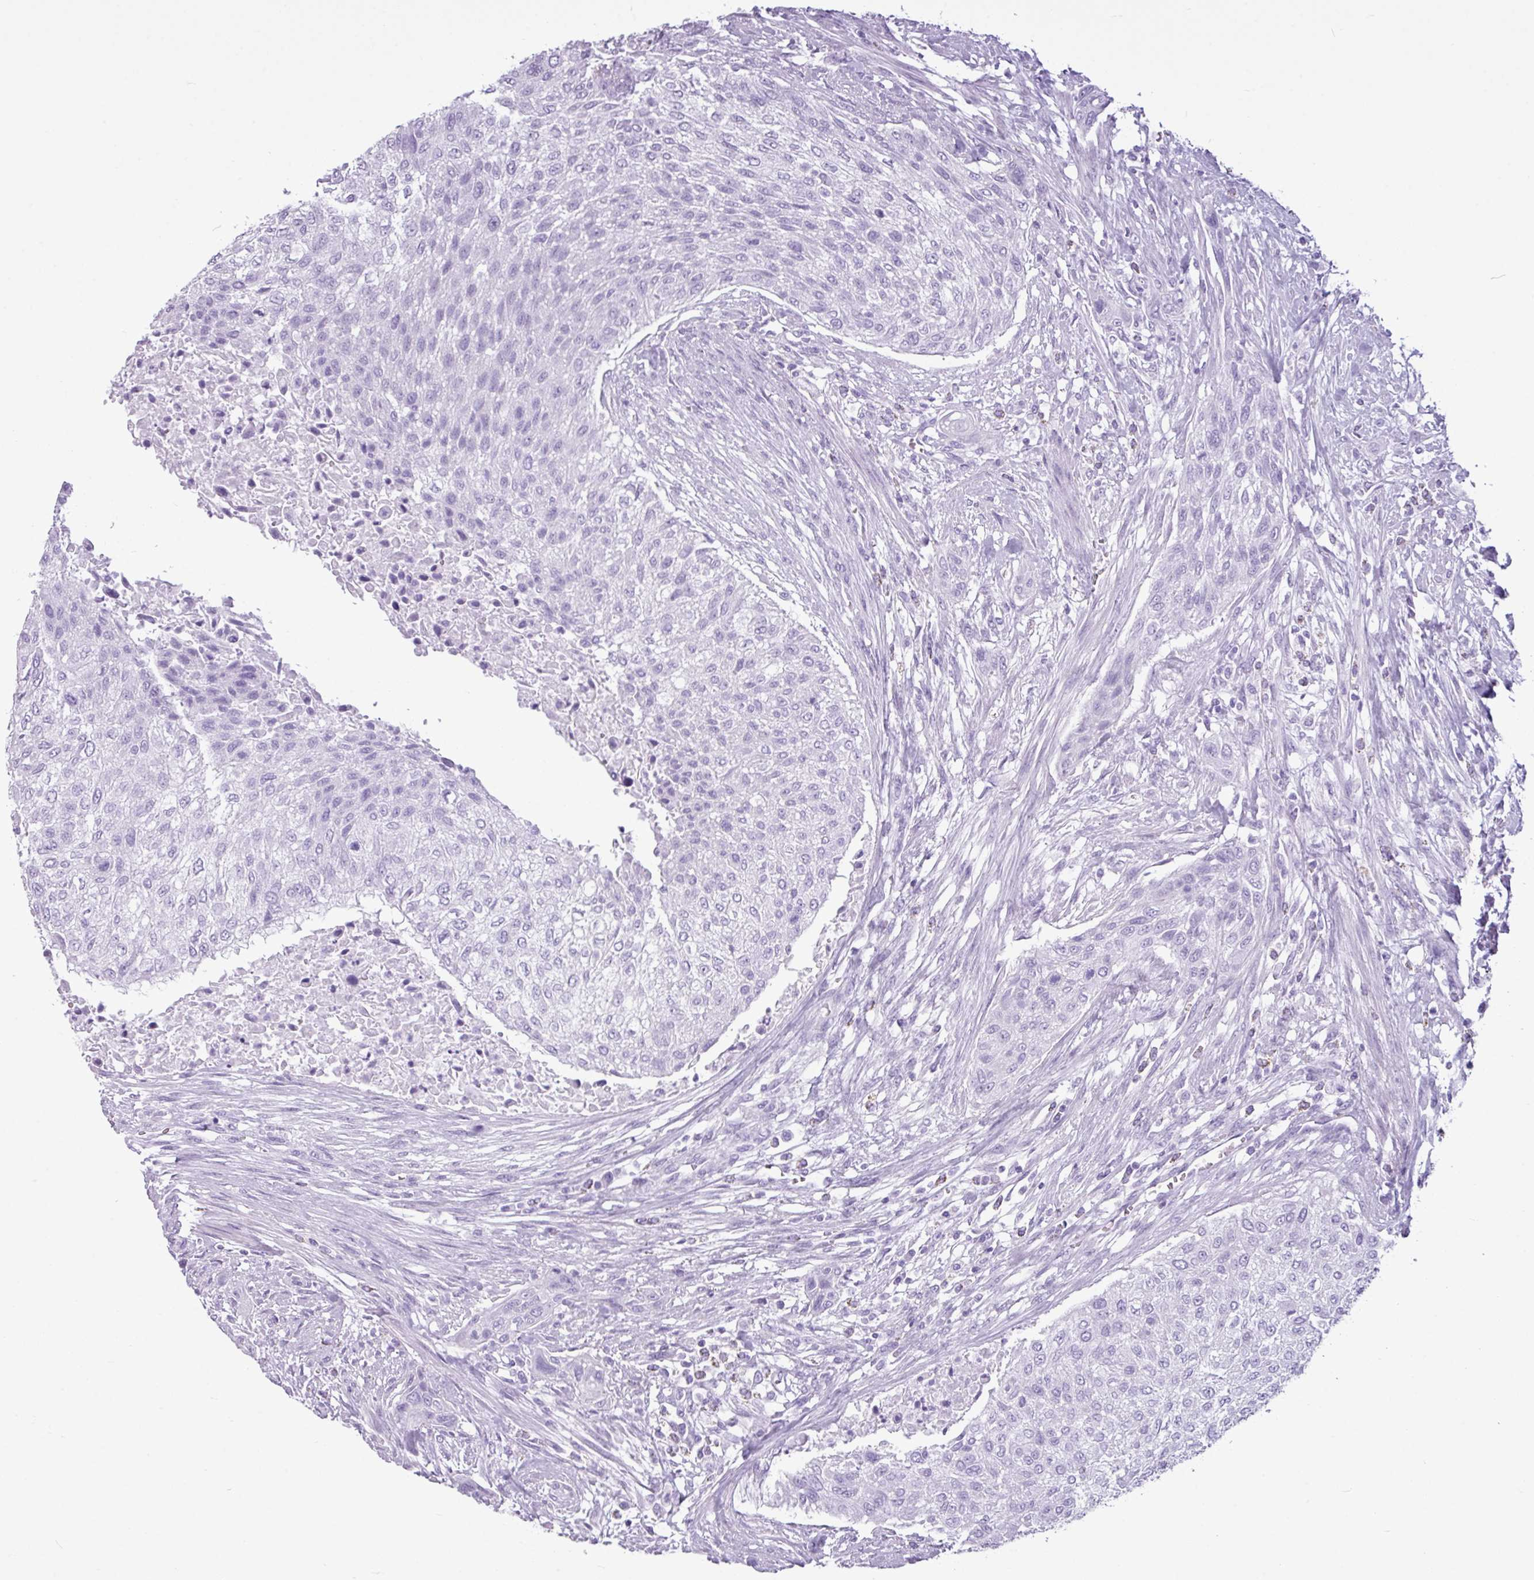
{"staining": {"intensity": "negative", "quantity": "none", "location": "none"}, "tissue": "urothelial cancer", "cell_type": "Tumor cells", "image_type": "cancer", "snomed": [{"axis": "morphology", "description": "Normal tissue, NOS"}, {"axis": "morphology", "description": "Urothelial carcinoma, NOS"}, {"axis": "topography", "description": "Urinary bladder"}, {"axis": "topography", "description": "Peripheral nerve tissue"}], "caption": "IHC image of urothelial cancer stained for a protein (brown), which exhibits no positivity in tumor cells. (IHC, brightfield microscopy, high magnification).", "gene": "AMY1B", "patient": {"sex": "male", "age": 35}}